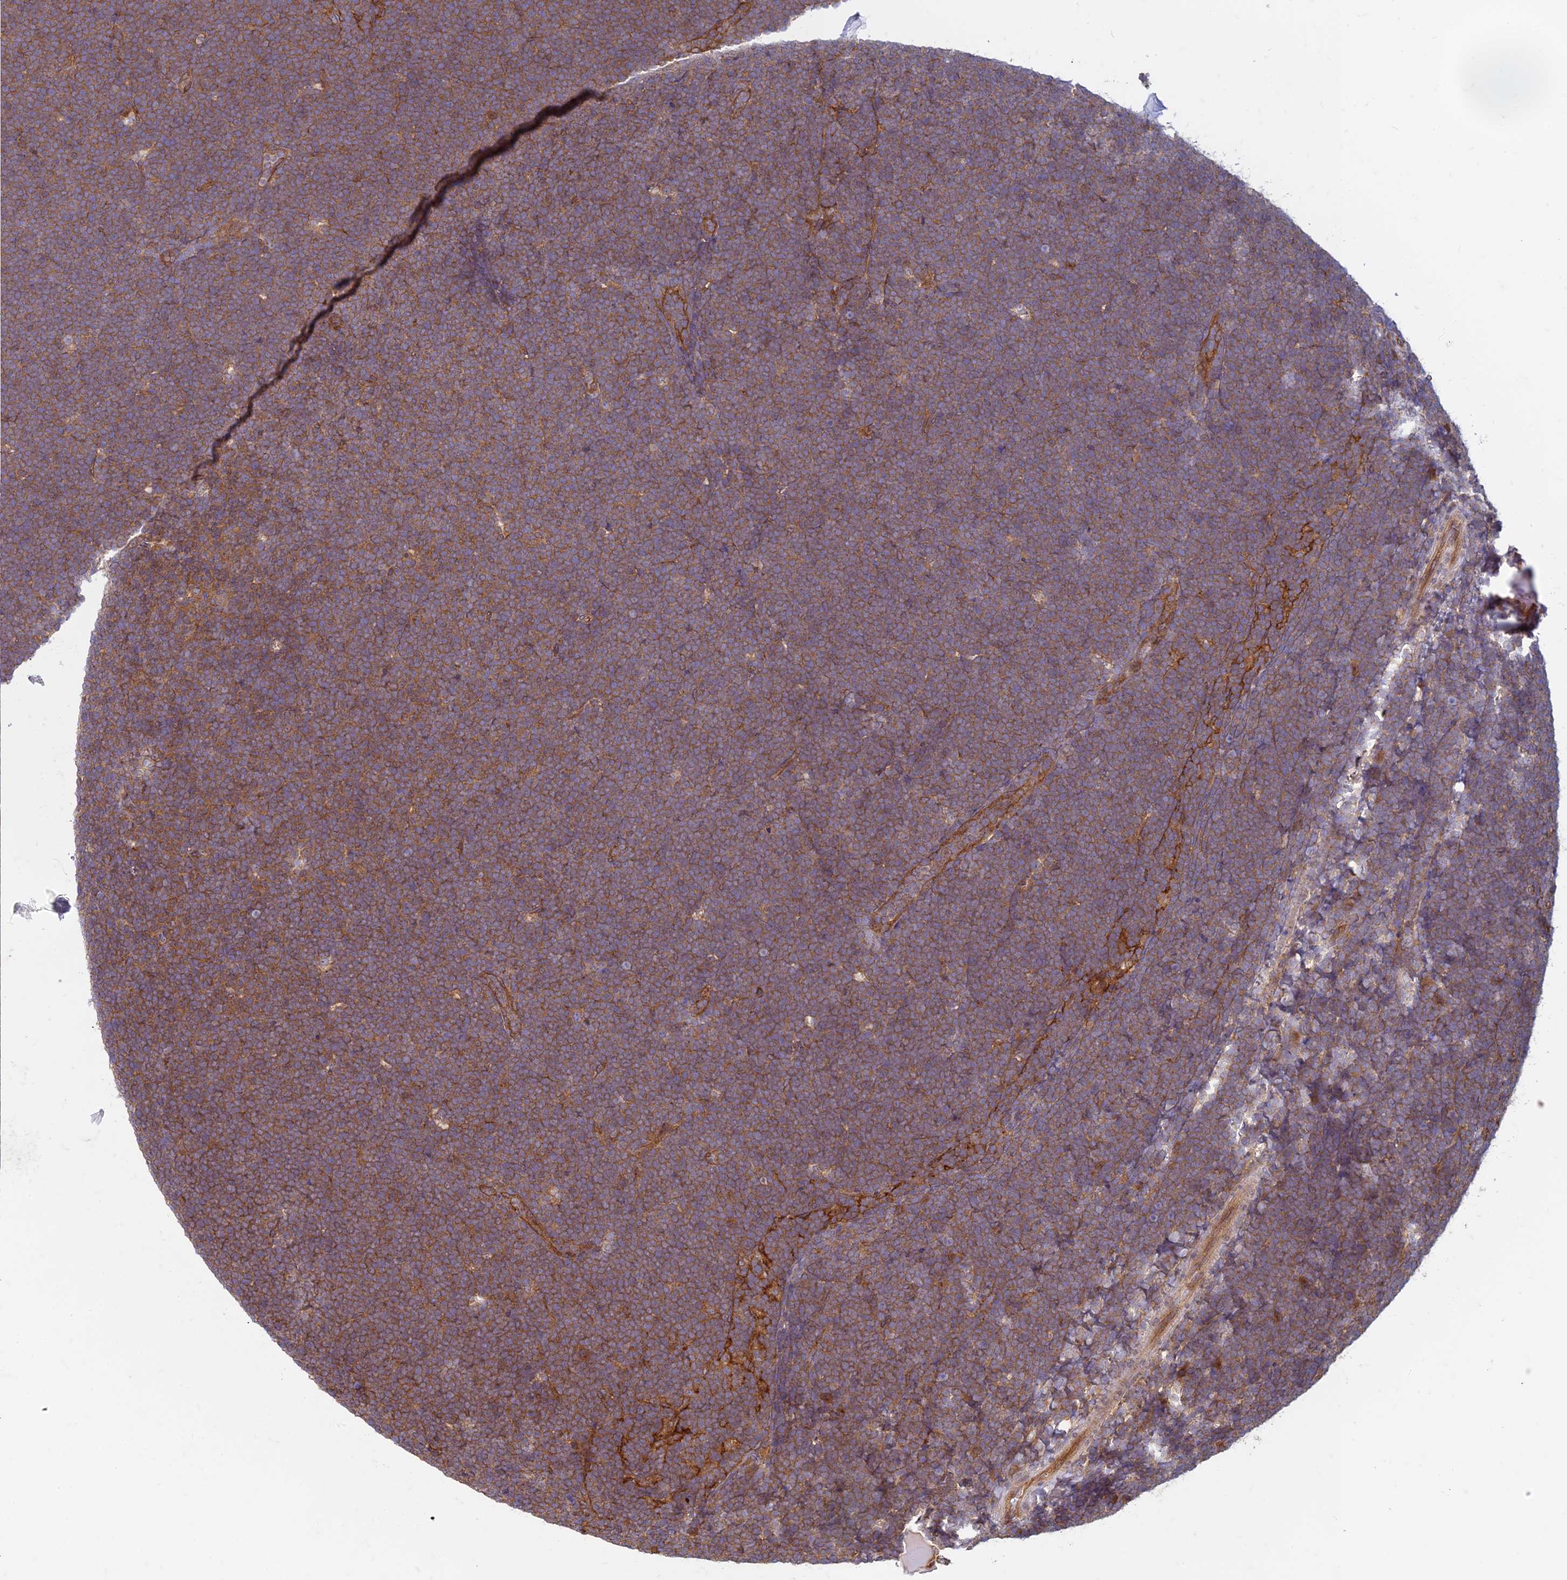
{"staining": {"intensity": "moderate", "quantity": ">75%", "location": "cytoplasmic/membranous"}, "tissue": "lymphoma", "cell_type": "Tumor cells", "image_type": "cancer", "snomed": [{"axis": "morphology", "description": "Malignant lymphoma, non-Hodgkin's type, High grade"}, {"axis": "topography", "description": "Lymph node"}], "caption": "Brown immunohistochemical staining in lymphoma demonstrates moderate cytoplasmic/membranous staining in approximately >75% of tumor cells.", "gene": "TCF25", "patient": {"sex": "male", "age": 13}}